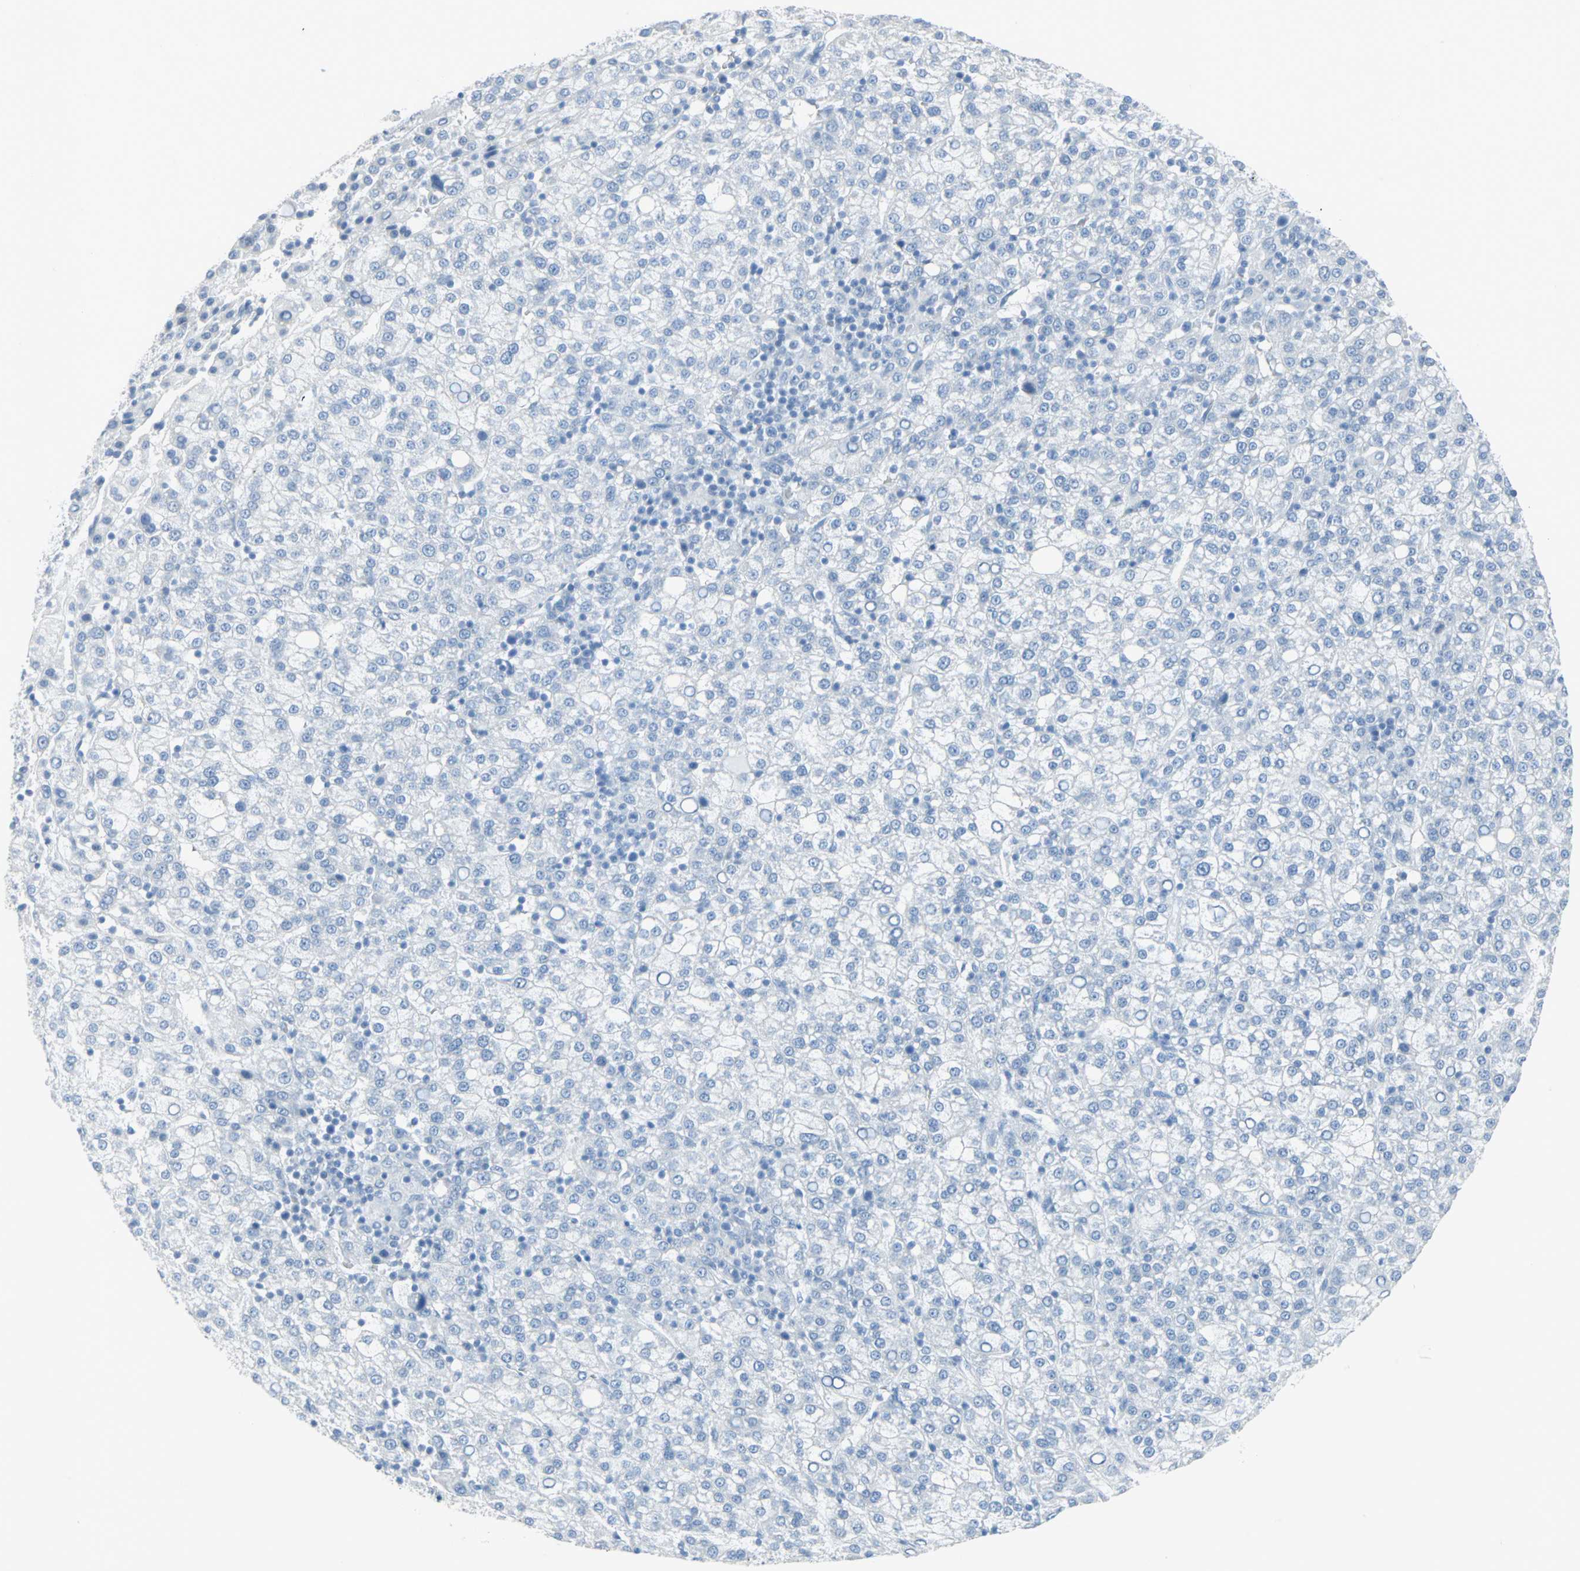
{"staining": {"intensity": "negative", "quantity": "none", "location": "none"}, "tissue": "liver cancer", "cell_type": "Tumor cells", "image_type": "cancer", "snomed": [{"axis": "morphology", "description": "Carcinoma, Hepatocellular, NOS"}, {"axis": "topography", "description": "Liver"}], "caption": "IHC of liver cancer exhibits no positivity in tumor cells.", "gene": "STX1A", "patient": {"sex": "female", "age": 58}}